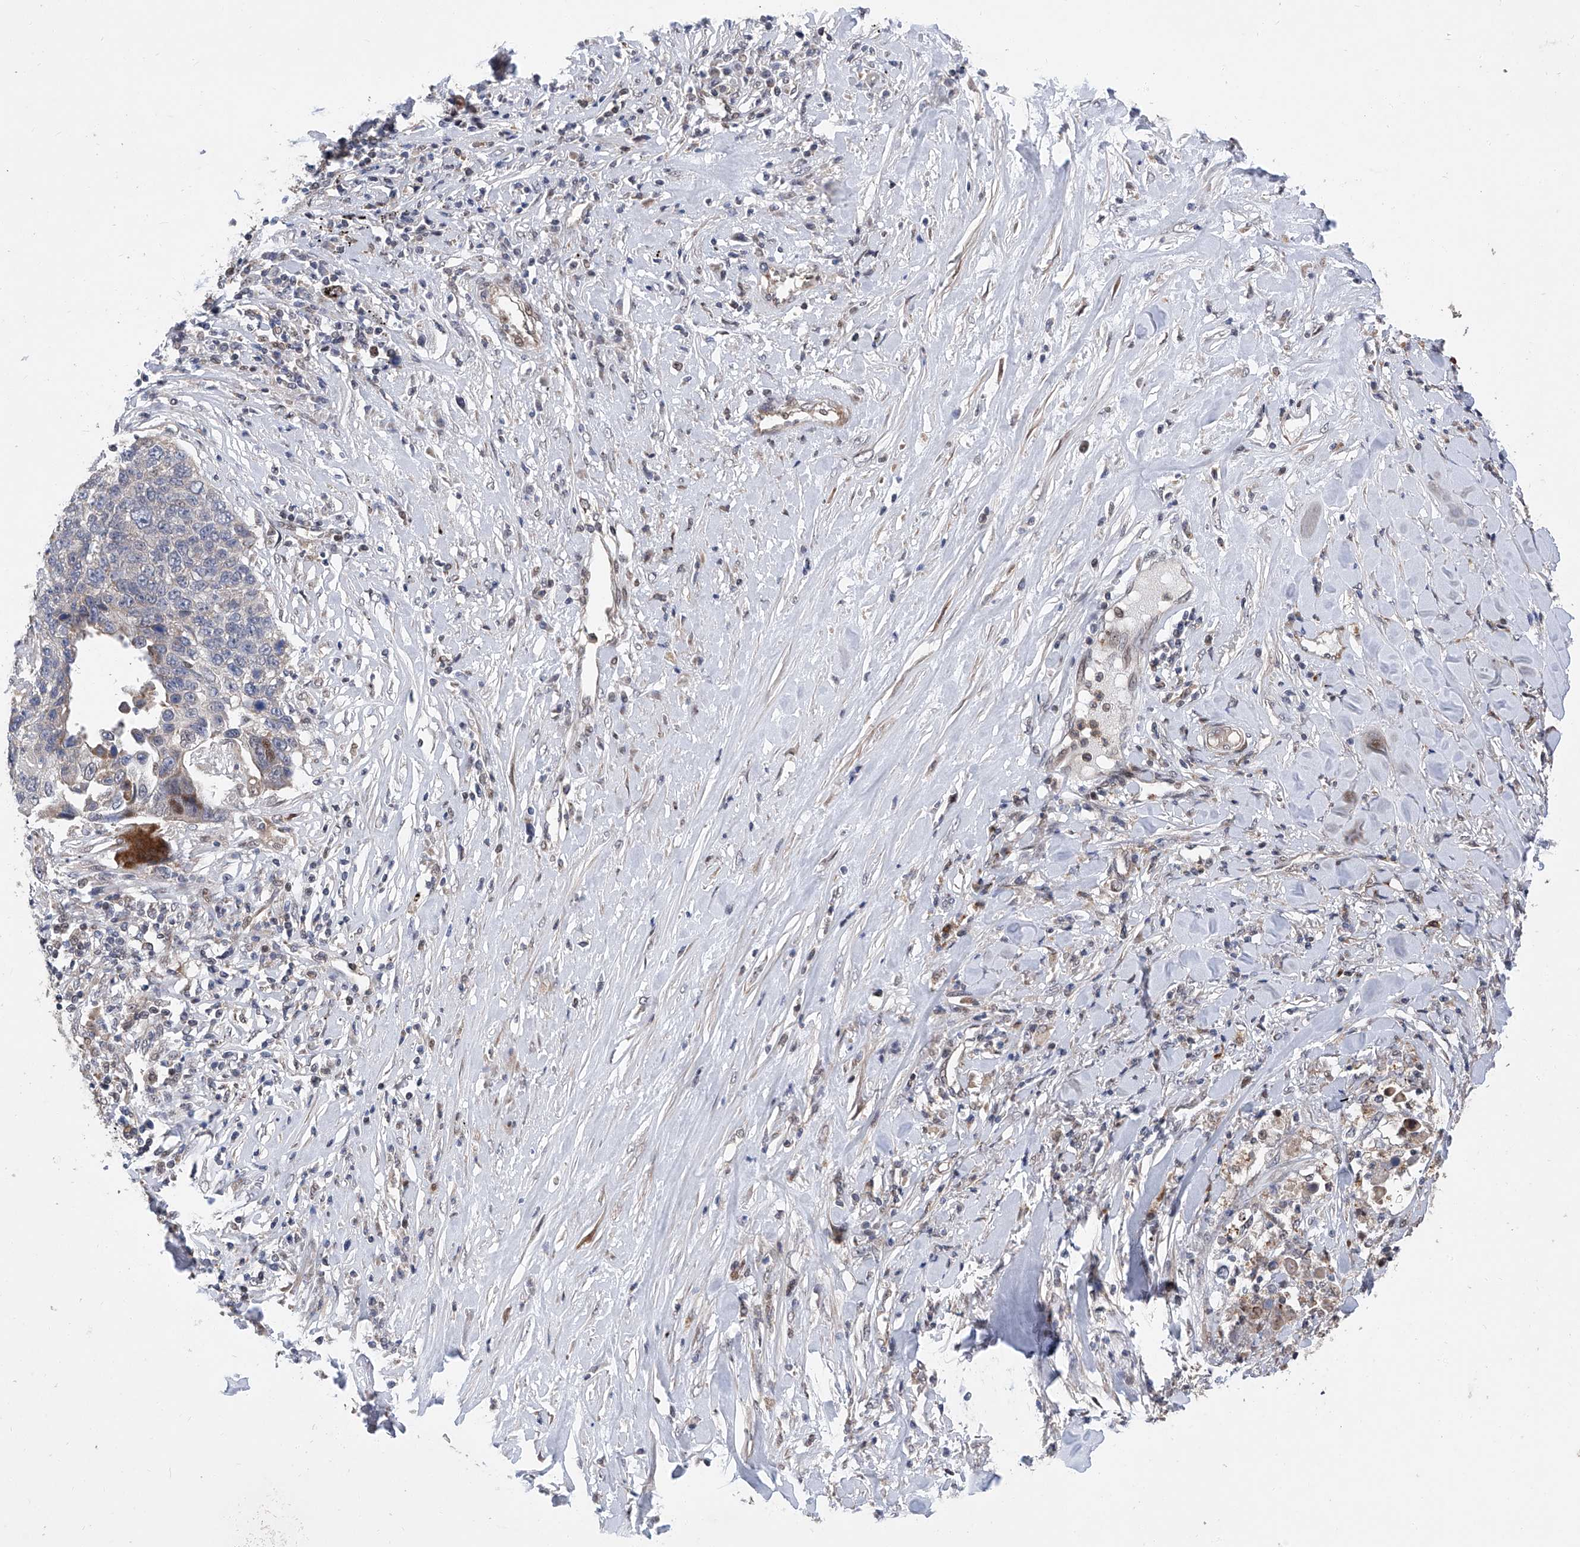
{"staining": {"intensity": "negative", "quantity": "none", "location": "none"}, "tissue": "lung cancer", "cell_type": "Tumor cells", "image_type": "cancer", "snomed": [{"axis": "morphology", "description": "Squamous cell carcinoma, NOS"}, {"axis": "topography", "description": "Lung"}], "caption": "Squamous cell carcinoma (lung) stained for a protein using IHC exhibits no staining tumor cells.", "gene": "FARP2", "patient": {"sex": "male", "age": 66}}